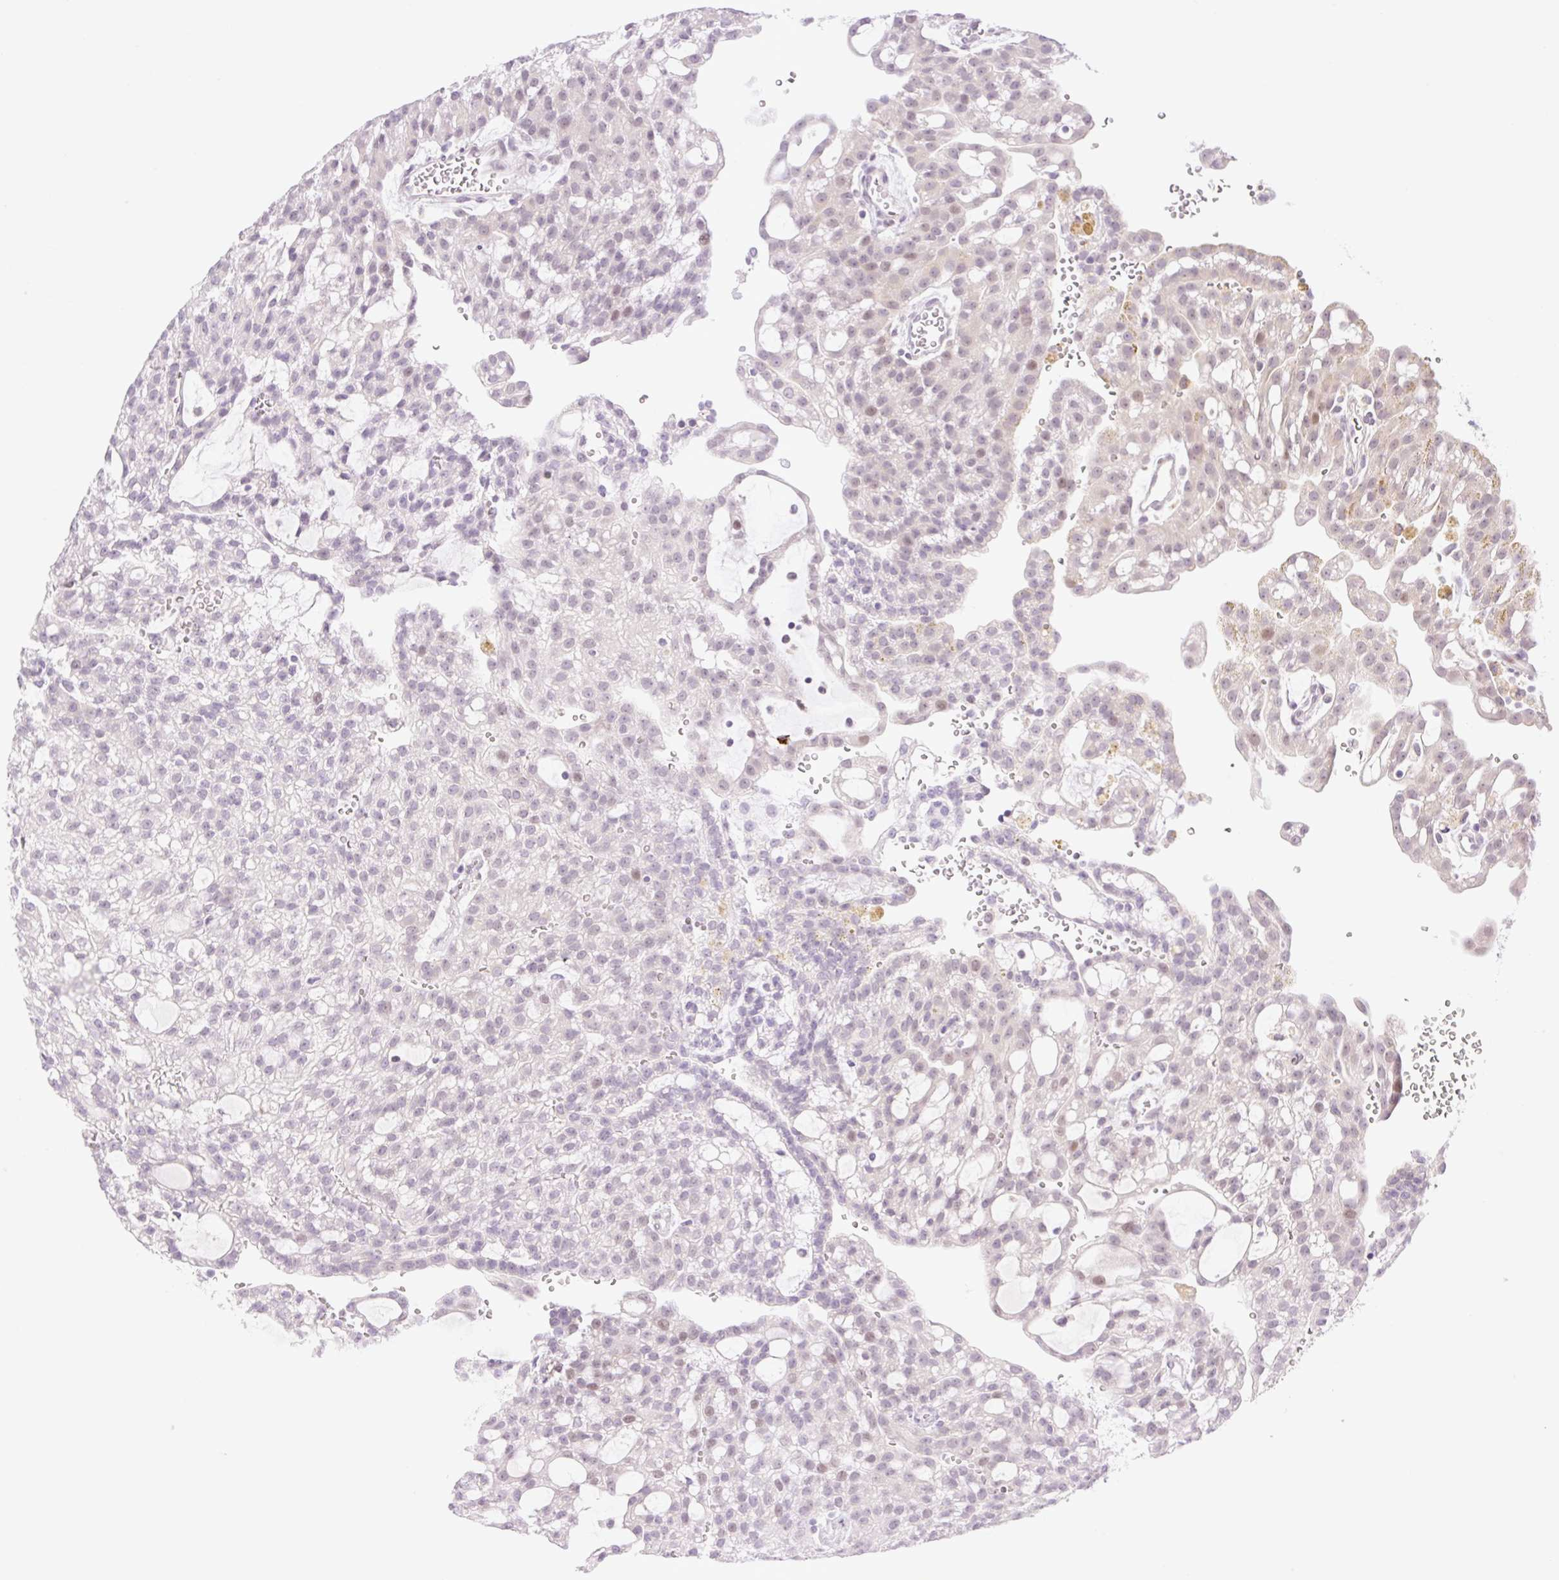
{"staining": {"intensity": "weak", "quantity": "<25%", "location": "nuclear"}, "tissue": "renal cancer", "cell_type": "Tumor cells", "image_type": "cancer", "snomed": [{"axis": "morphology", "description": "Adenocarcinoma, NOS"}, {"axis": "topography", "description": "Kidney"}], "caption": "Immunohistochemistry (IHC) image of neoplastic tissue: human renal cancer stained with DAB (3,3'-diaminobenzidine) exhibits no significant protein positivity in tumor cells. (DAB (3,3'-diaminobenzidine) immunohistochemistry (IHC) visualized using brightfield microscopy, high magnification).", "gene": "SPRYD4", "patient": {"sex": "male", "age": 63}}